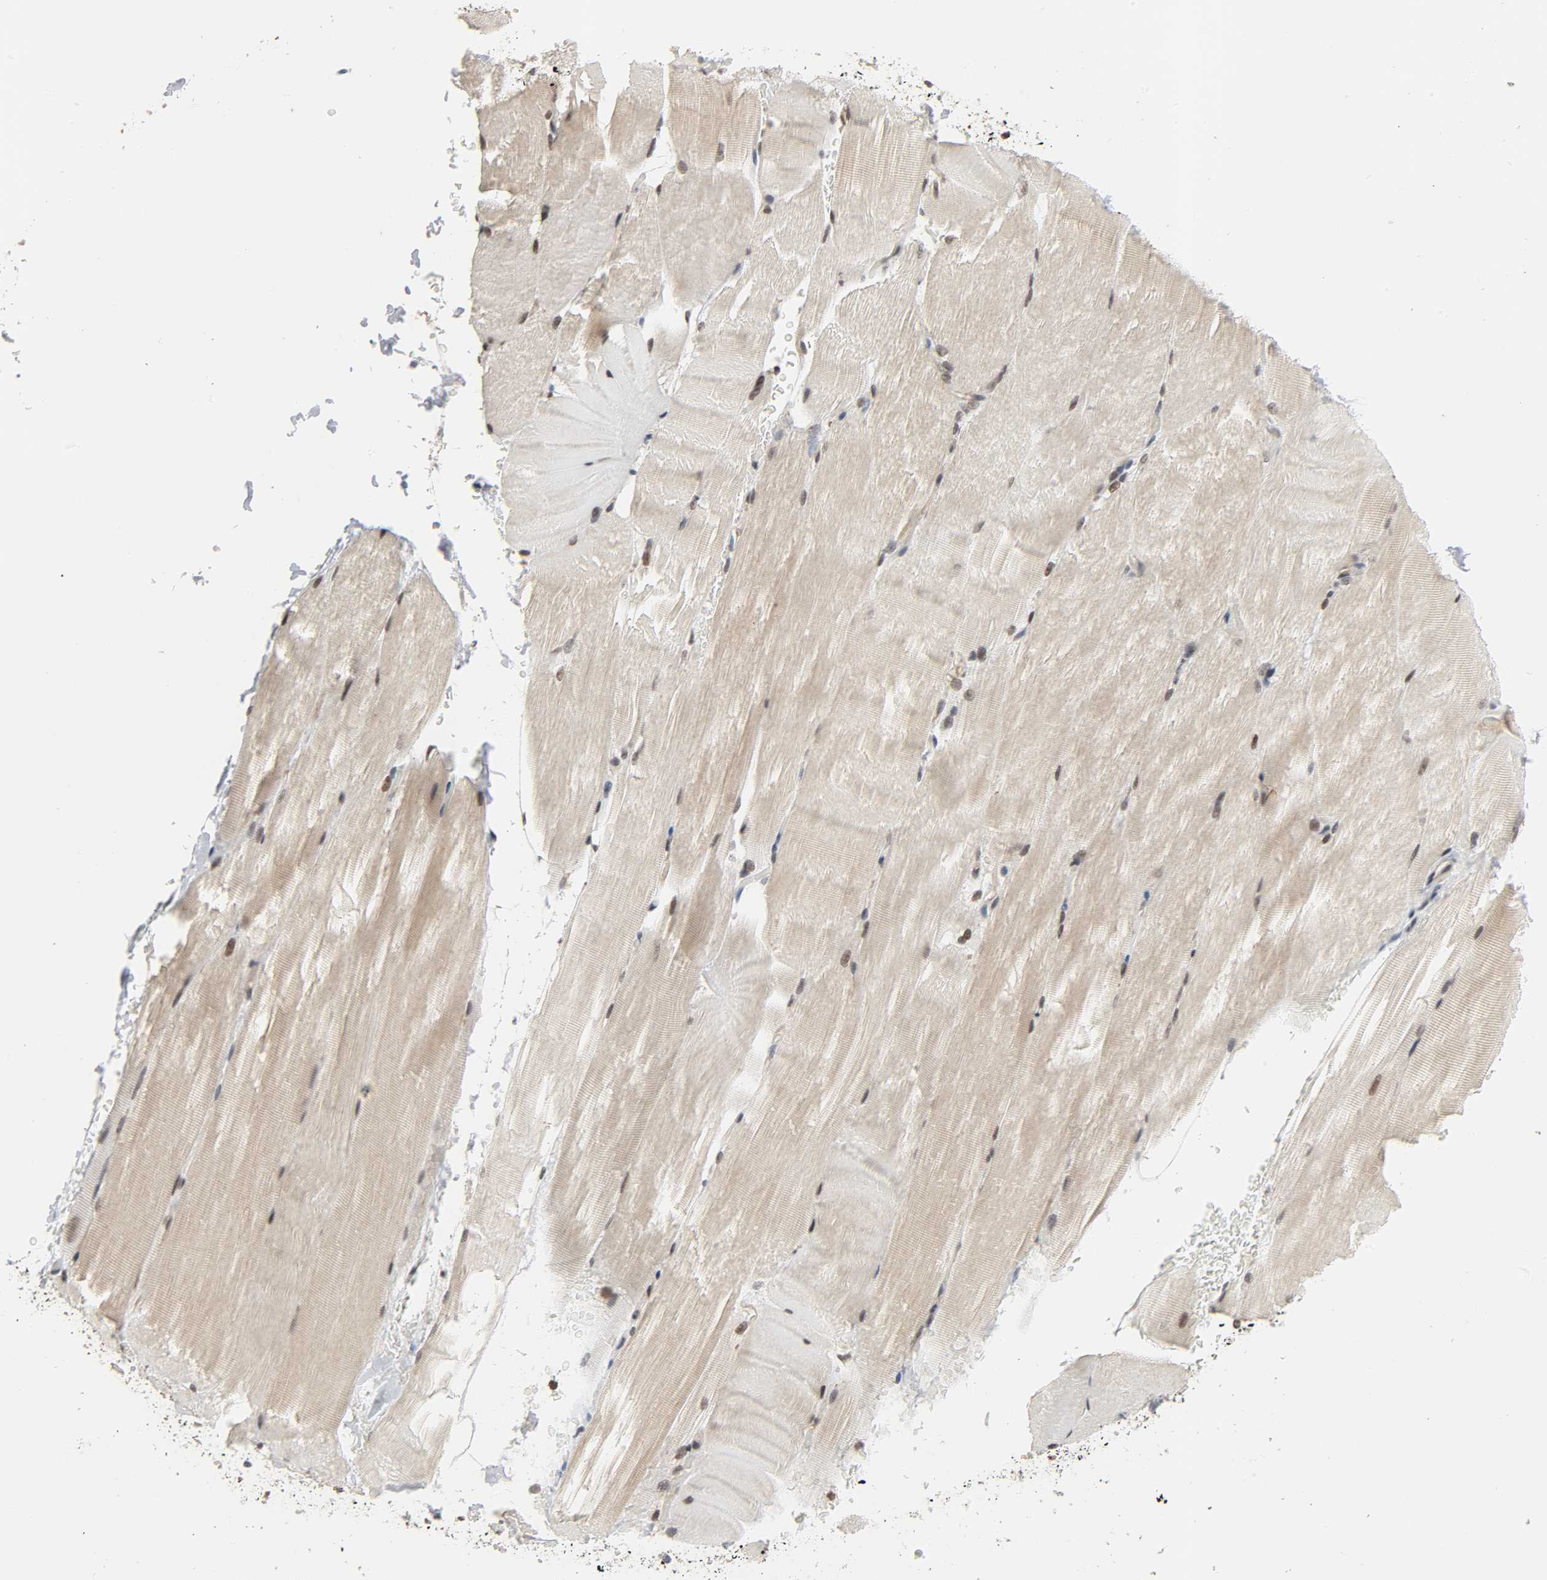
{"staining": {"intensity": "weak", "quantity": "25%-75%", "location": "nuclear"}, "tissue": "skeletal muscle", "cell_type": "Myocytes", "image_type": "normal", "snomed": [{"axis": "morphology", "description": "Normal tissue, NOS"}, {"axis": "topography", "description": "Skeletal muscle"}, {"axis": "topography", "description": "Parathyroid gland"}], "caption": "Normal skeletal muscle exhibits weak nuclear positivity in approximately 25%-75% of myocytes.", "gene": "XRCC1", "patient": {"sex": "female", "age": 37}}